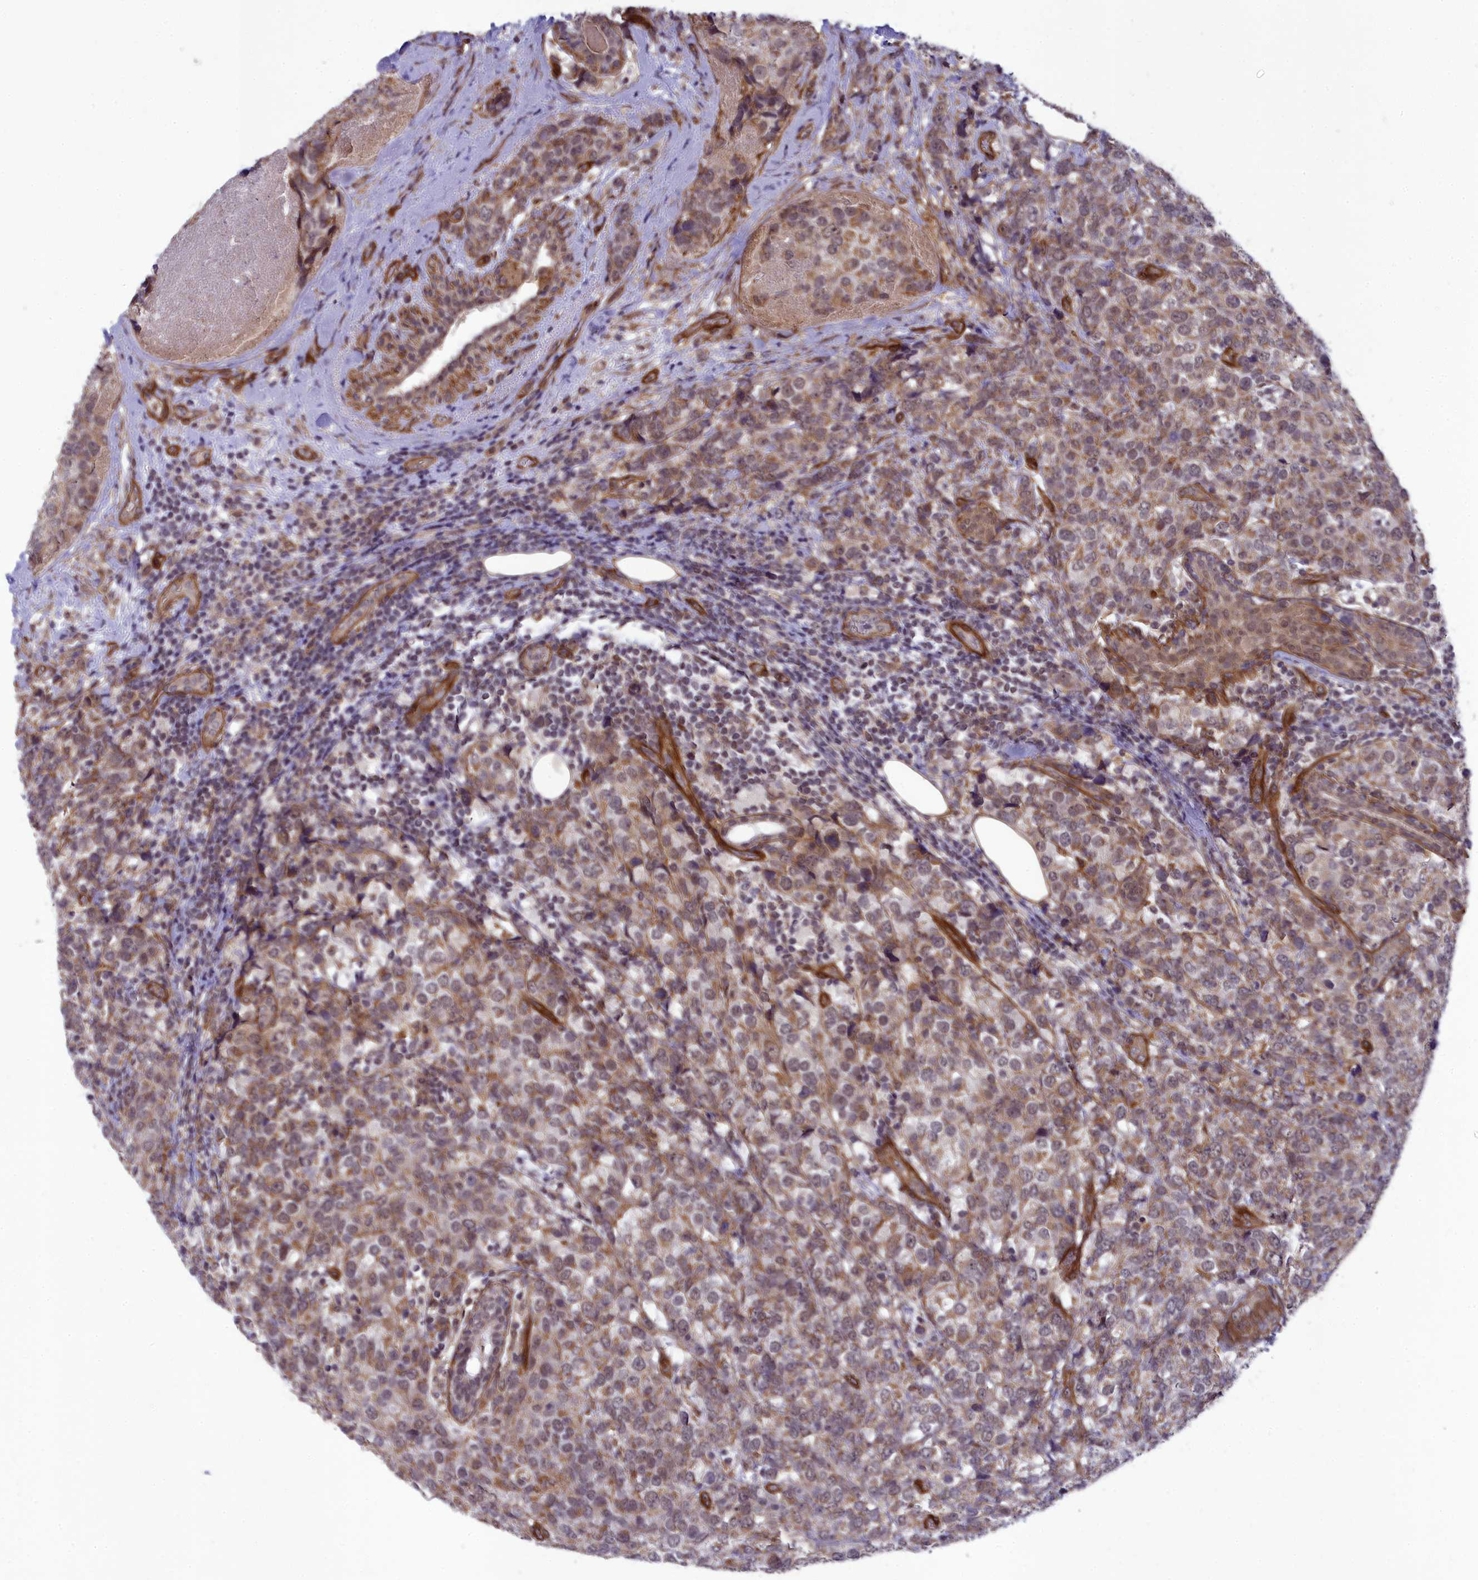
{"staining": {"intensity": "moderate", "quantity": "25%-75%", "location": "cytoplasmic/membranous"}, "tissue": "breast cancer", "cell_type": "Tumor cells", "image_type": "cancer", "snomed": [{"axis": "morphology", "description": "Lobular carcinoma"}, {"axis": "topography", "description": "Breast"}], "caption": "This is an image of immunohistochemistry staining of breast cancer, which shows moderate staining in the cytoplasmic/membranous of tumor cells.", "gene": "TNS1", "patient": {"sex": "female", "age": 59}}